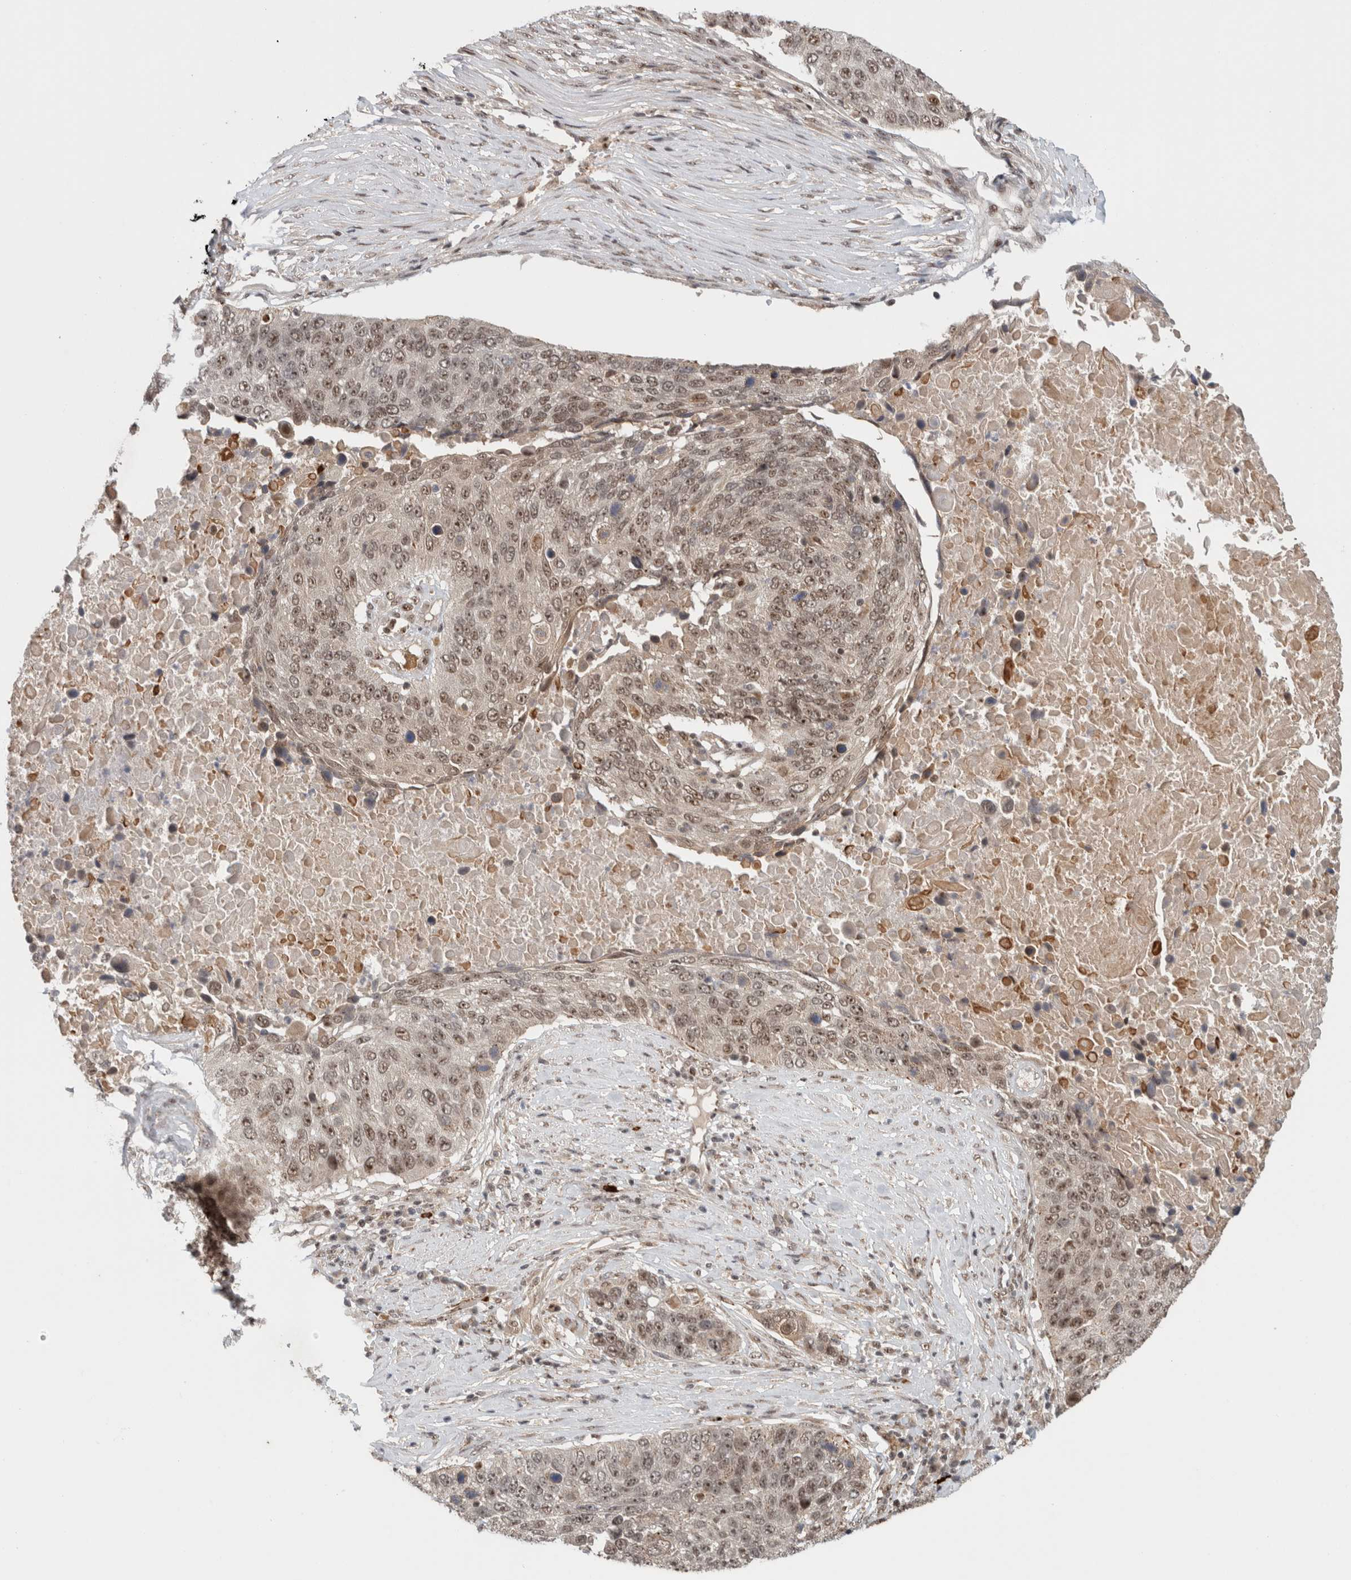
{"staining": {"intensity": "weak", "quantity": ">75%", "location": "nuclear"}, "tissue": "lung cancer", "cell_type": "Tumor cells", "image_type": "cancer", "snomed": [{"axis": "morphology", "description": "Squamous cell carcinoma, NOS"}, {"axis": "topography", "description": "Lung"}], "caption": "Immunohistochemical staining of human squamous cell carcinoma (lung) demonstrates weak nuclear protein positivity in about >75% of tumor cells. (DAB (3,3'-diaminobenzidine) IHC with brightfield microscopy, high magnification).", "gene": "MPHOSPH6", "patient": {"sex": "male", "age": 66}}